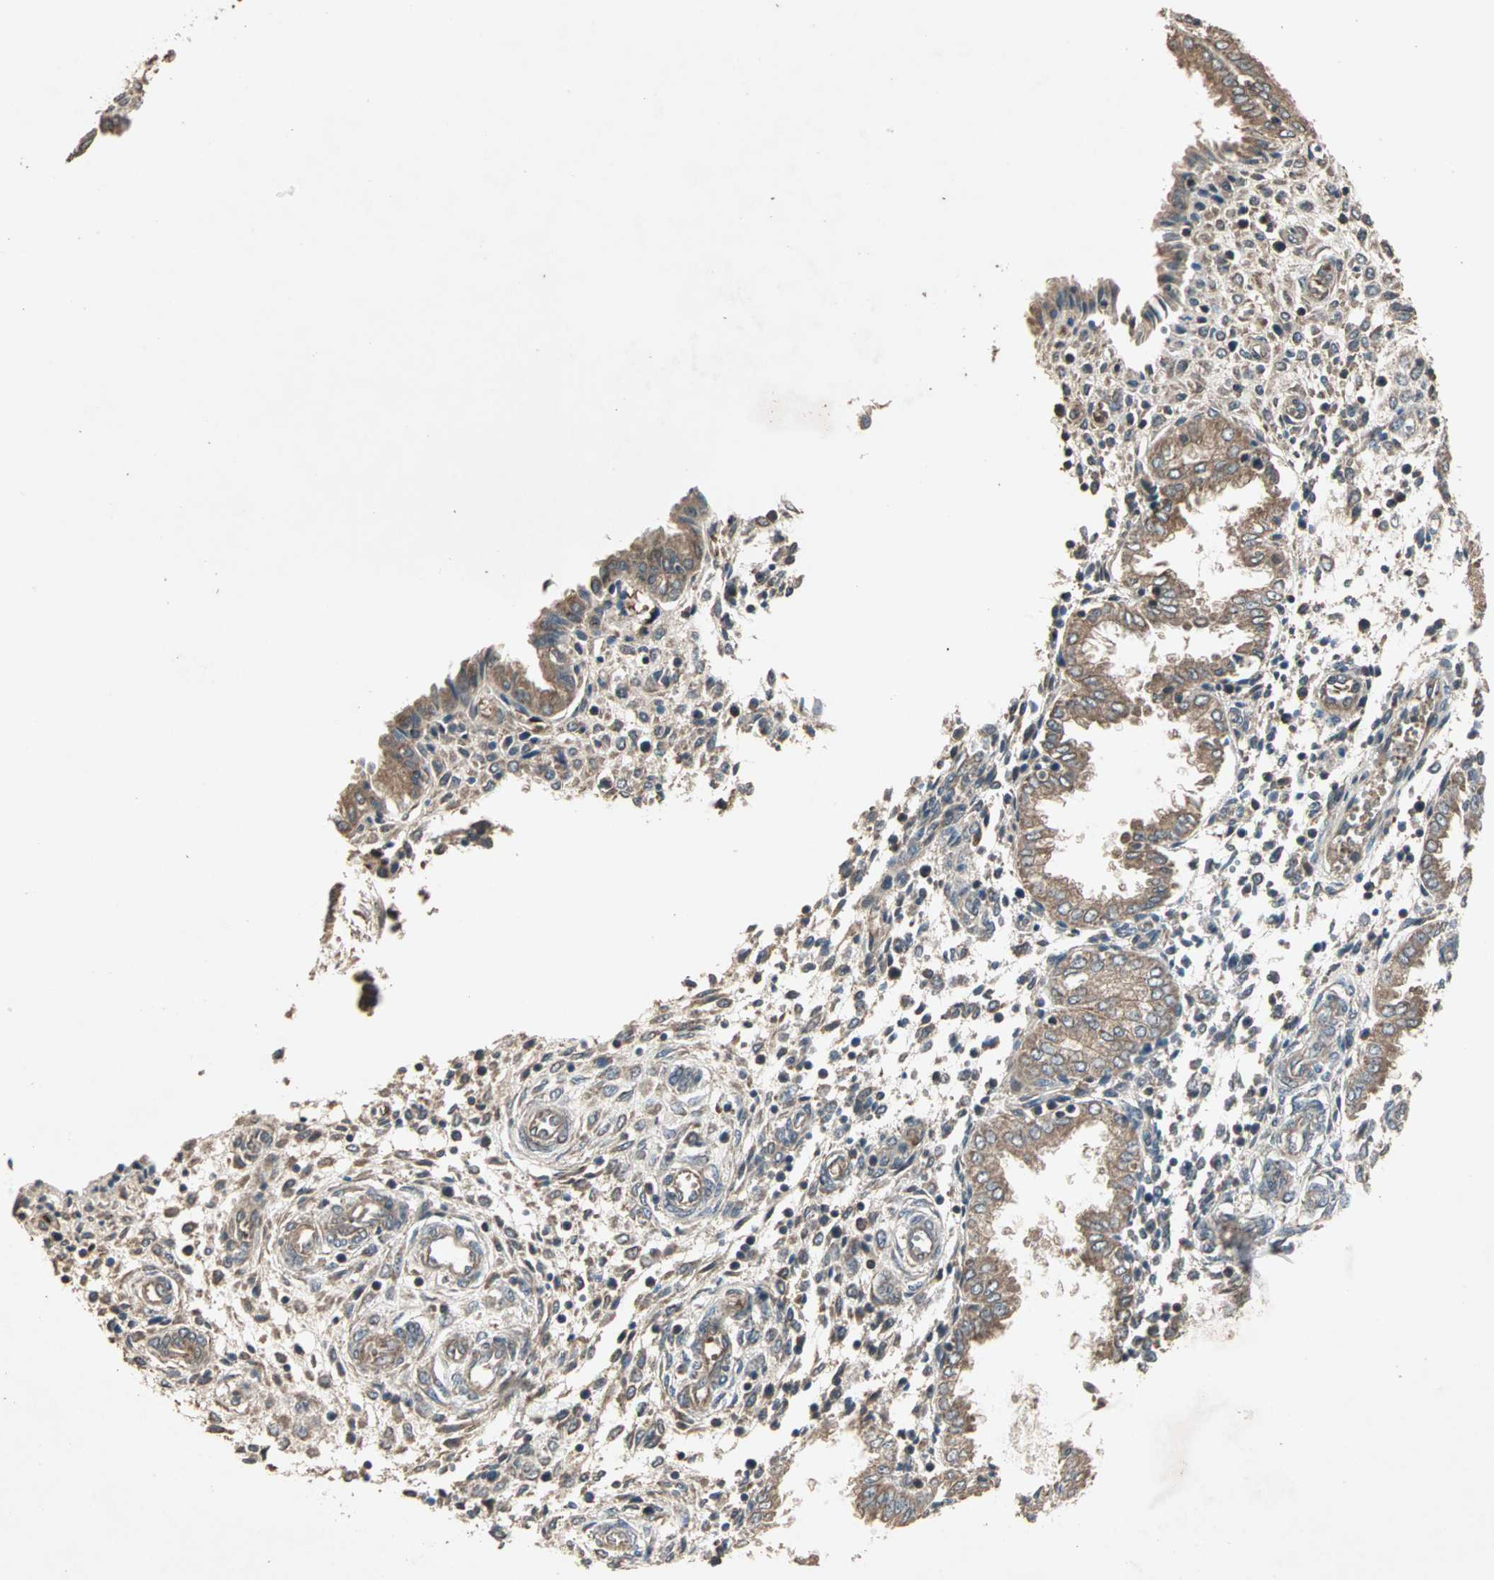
{"staining": {"intensity": "moderate", "quantity": ">75%", "location": "cytoplasmic/membranous"}, "tissue": "endometrium", "cell_type": "Cells in endometrial stroma", "image_type": "normal", "snomed": [{"axis": "morphology", "description": "Normal tissue, NOS"}, {"axis": "topography", "description": "Endometrium"}], "caption": "Immunohistochemistry image of benign endometrium: human endometrium stained using IHC displays medium levels of moderate protein expression localized specifically in the cytoplasmic/membranous of cells in endometrial stroma, appearing as a cytoplasmic/membranous brown color.", "gene": "UBAC1", "patient": {"sex": "female", "age": 33}}